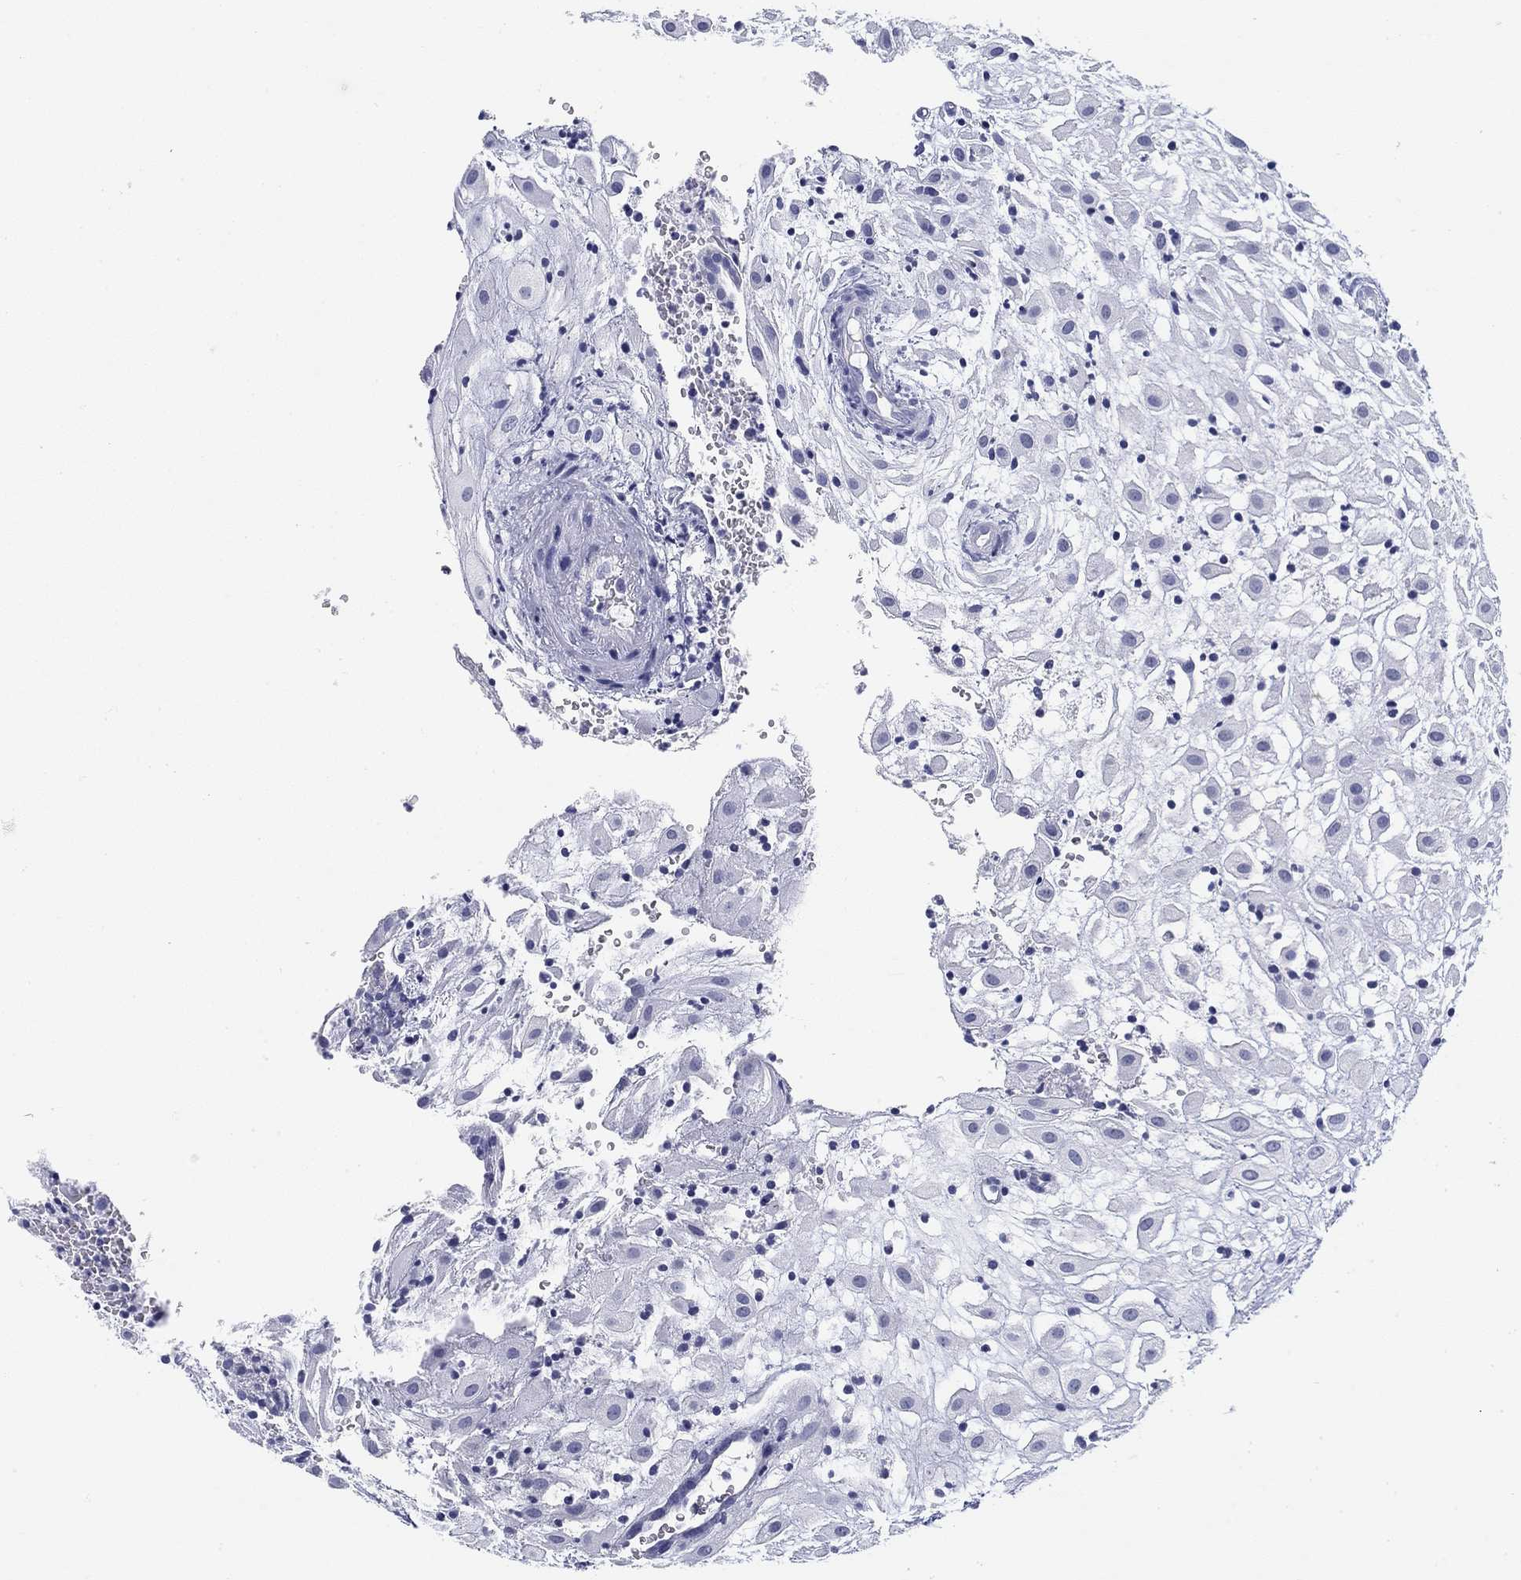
{"staining": {"intensity": "negative", "quantity": "none", "location": "none"}, "tissue": "placenta", "cell_type": "Decidual cells", "image_type": "normal", "snomed": [{"axis": "morphology", "description": "Normal tissue, NOS"}, {"axis": "topography", "description": "Placenta"}], "caption": "Human placenta stained for a protein using immunohistochemistry (IHC) exhibits no expression in decidual cells.", "gene": "CD79B", "patient": {"sex": "female", "age": 24}}